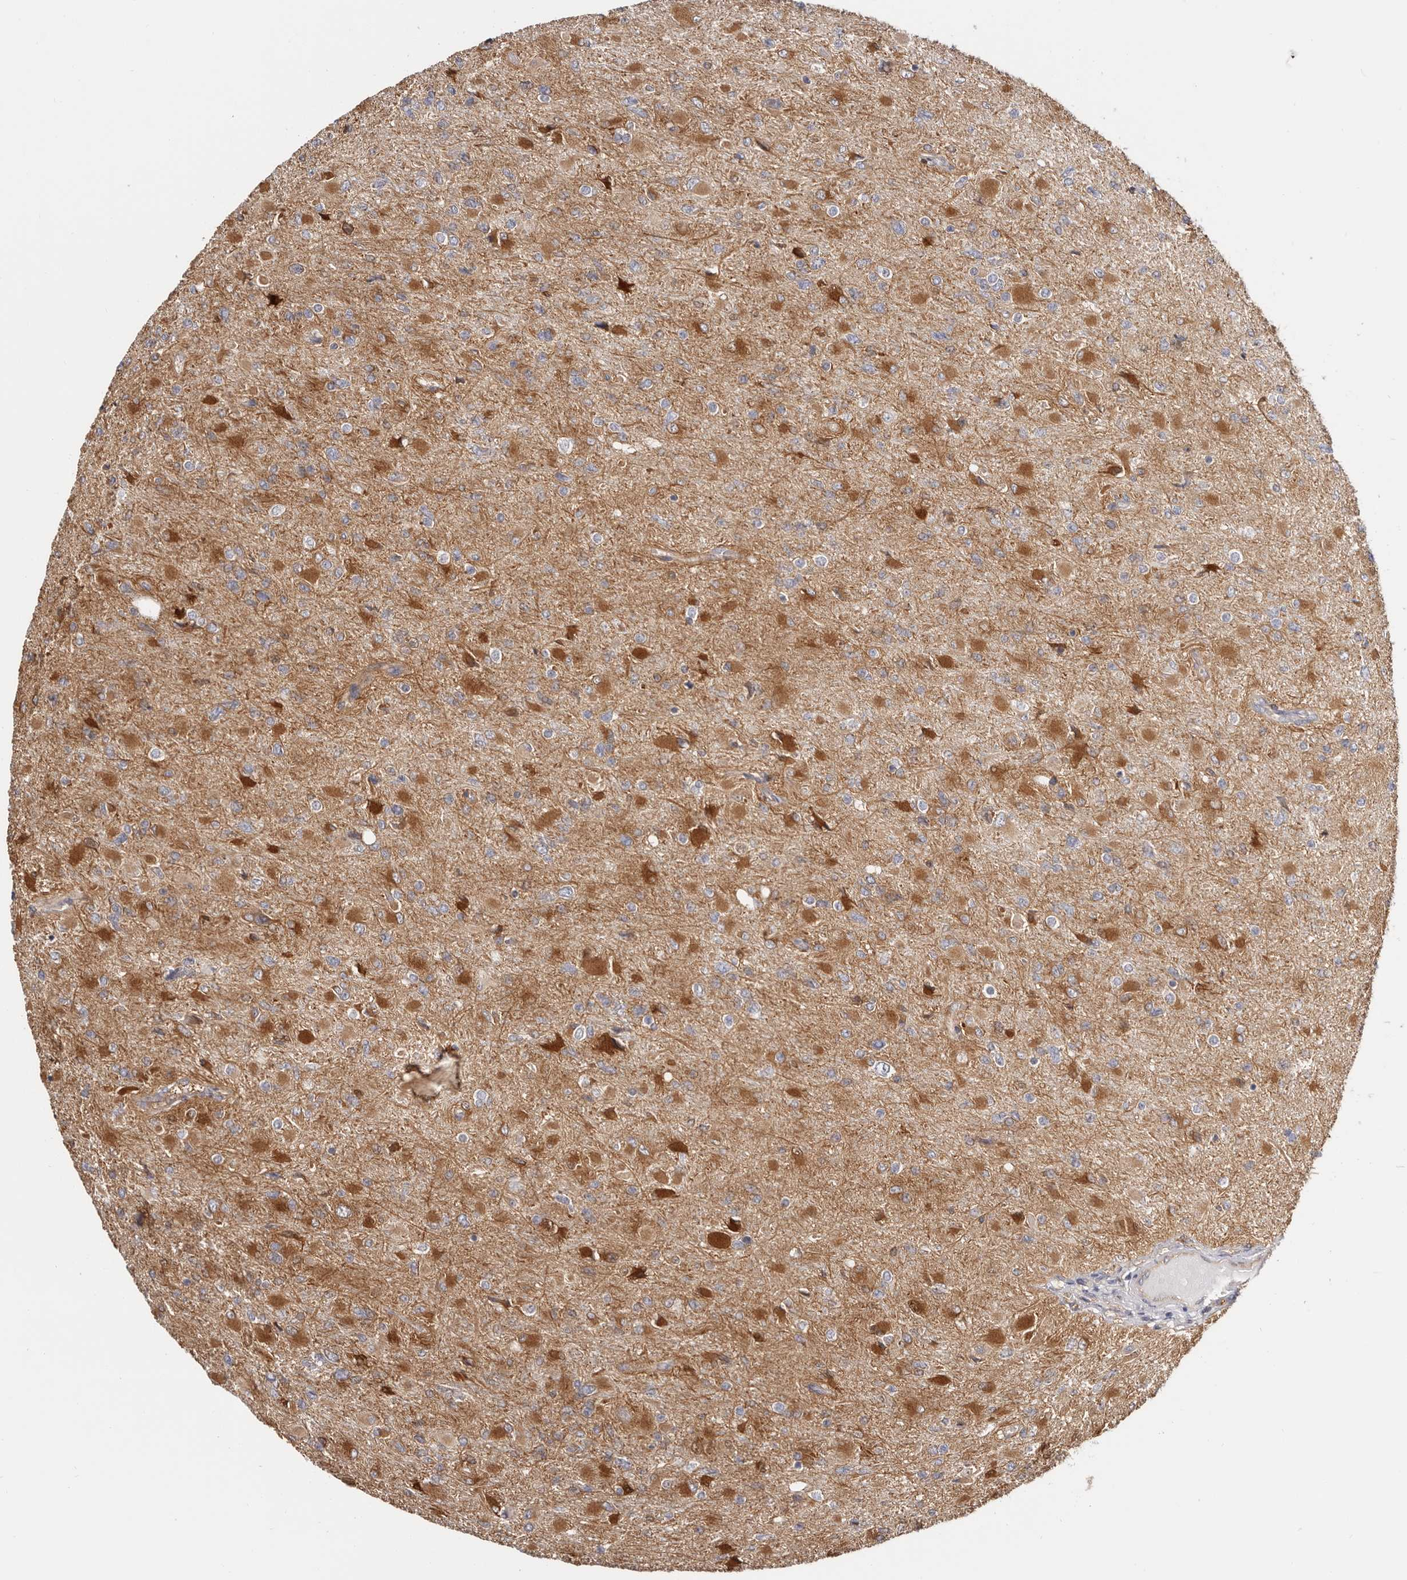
{"staining": {"intensity": "negative", "quantity": "none", "location": "none"}, "tissue": "glioma", "cell_type": "Tumor cells", "image_type": "cancer", "snomed": [{"axis": "morphology", "description": "Glioma, malignant, High grade"}, {"axis": "topography", "description": "Cerebral cortex"}], "caption": "The immunohistochemistry micrograph has no significant staining in tumor cells of glioma tissue.", "gene": "LAP3", "patient": {"sex": "female", "age": 36}}